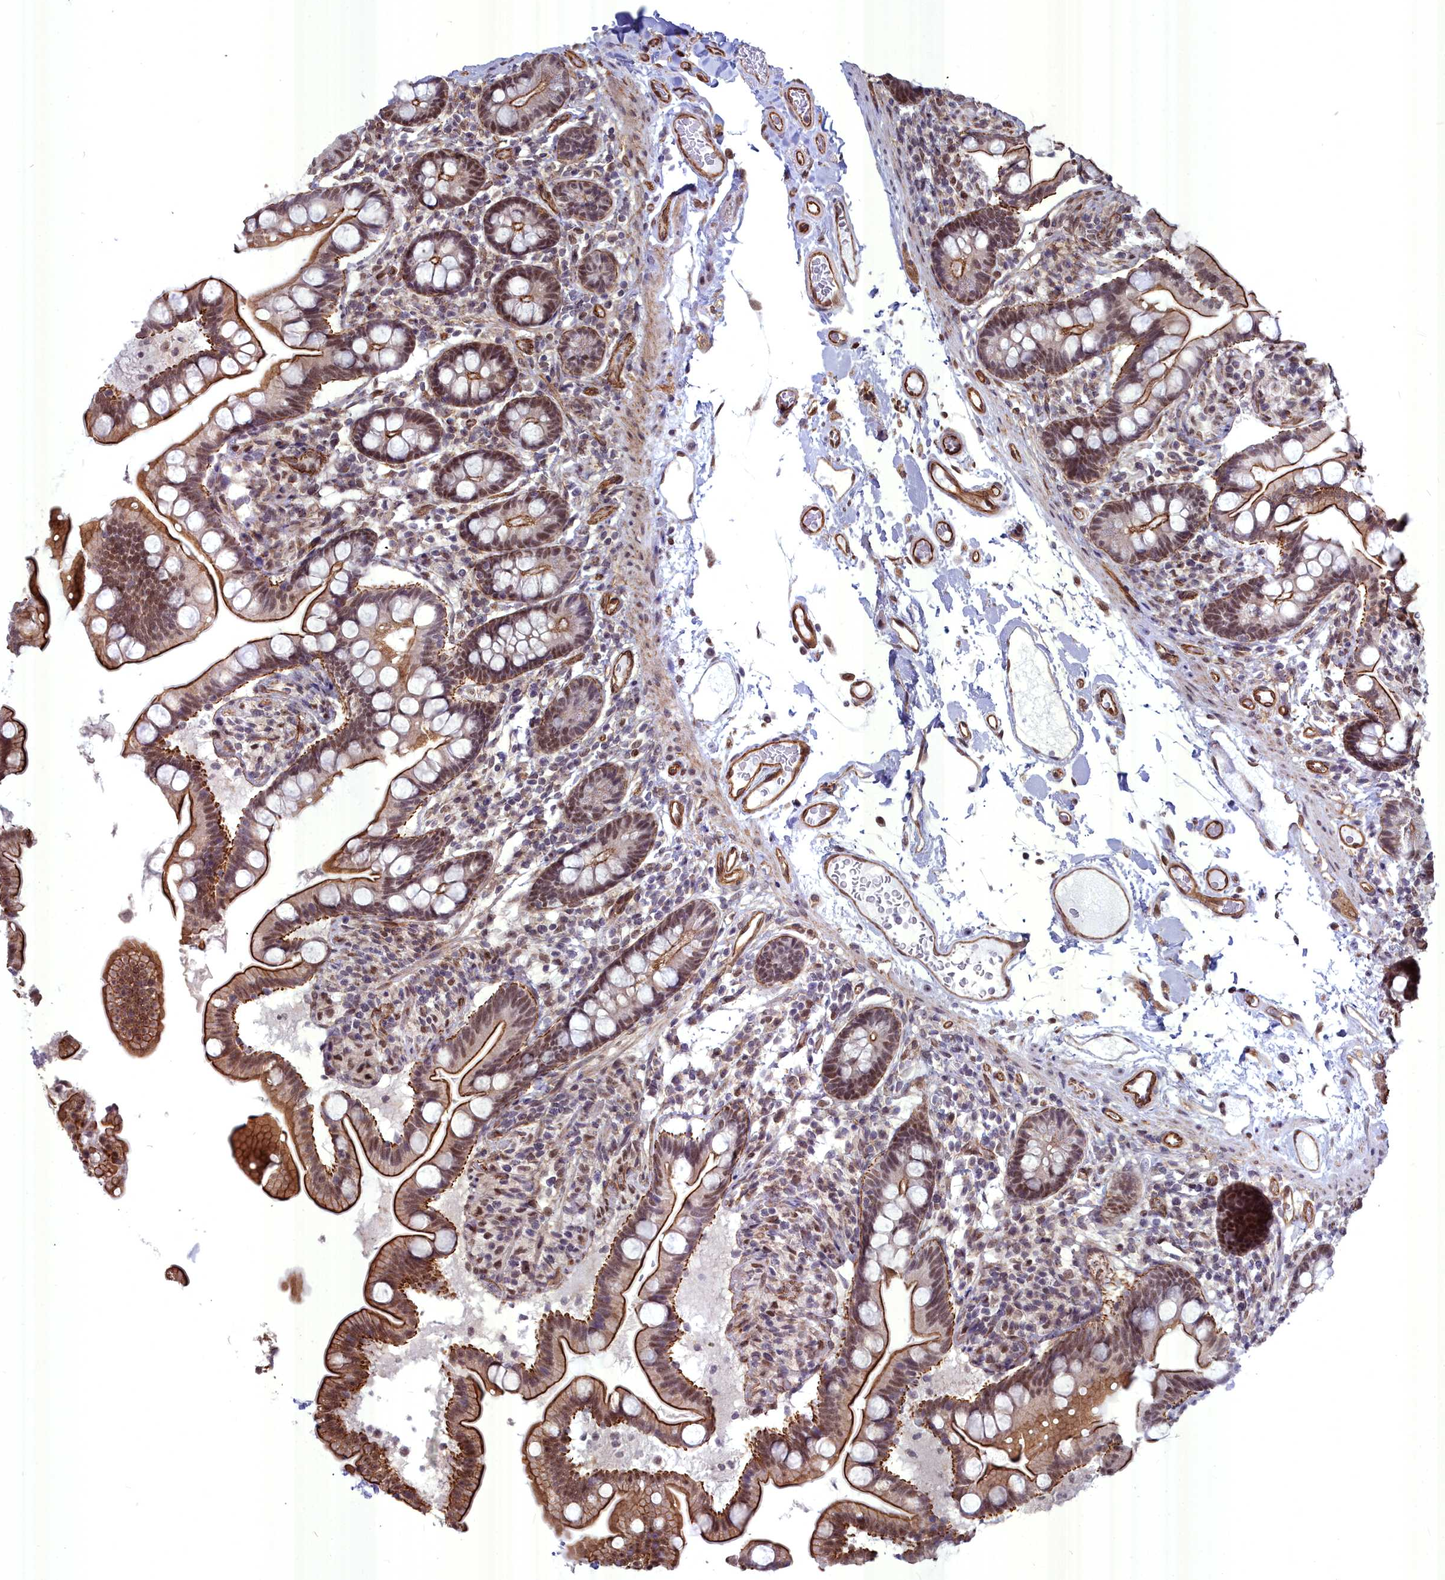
{"staining": {"intensity": "moderate", "quantity": ">75%", "location": "cytoplasmic/membranous,nuclear"}, "tissue": "small intestine", "cell_type": "Glandular cells", "image_type": "normal", "snomed": [{"axis": "morphology", "description": "Normal tissue, NOS"}, {"axis": "topography", "description": "Small intestine"}], "caption": "IHC photomicrograph of normal small intestine: small intestine stained using IHC shows medium levels of moderate protein expression localized specifically in the cytoplasmic/membranous,nuclear of glandular cells, appearing as a cytoplasmic/membranous,nuclear brown color.", "gene": "YJU2", "patient": {"sex": "female", "age": 64}}